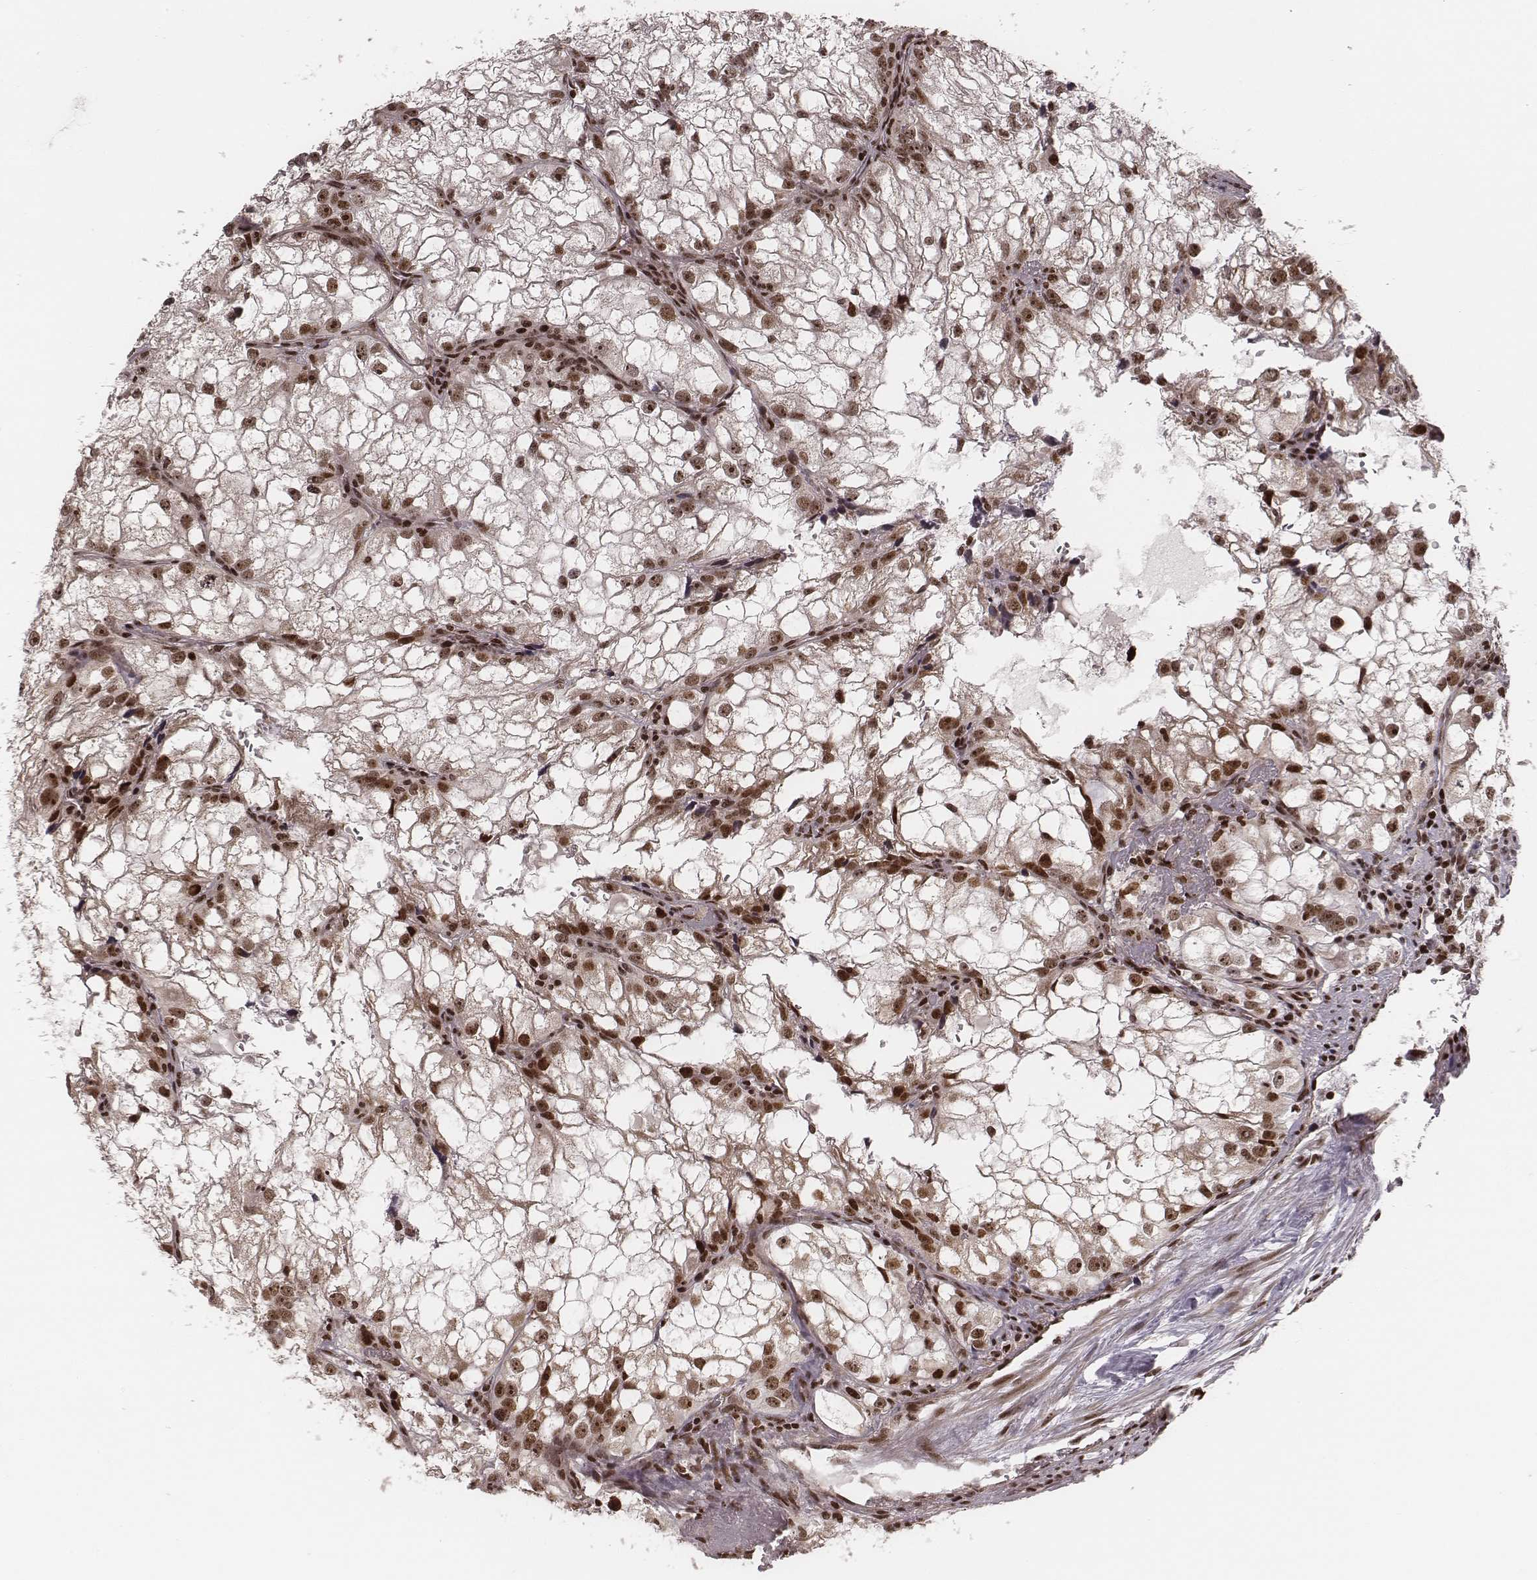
{"staining": {"intensity": "moderate", "quantity": "25%-75%", "location": "nuclear"}, "tissue": "renal cancer", "cell_type": "Tumor cells", "image_type": "cancer", "snomed": [{"axis": "morphology", "description": "Adenocarcinoma, NOS"}, {"axis": "topography", "description": "Kidney"}], "caption": "Immunohistochemical staining of human renal cancer (adenocarcinoma) displays medium levels of moderate nuclear protein staining in about 25%-75% of tumor cells.", "gene": "VRK3", "patient": {"sex": "male", "age": 59}}